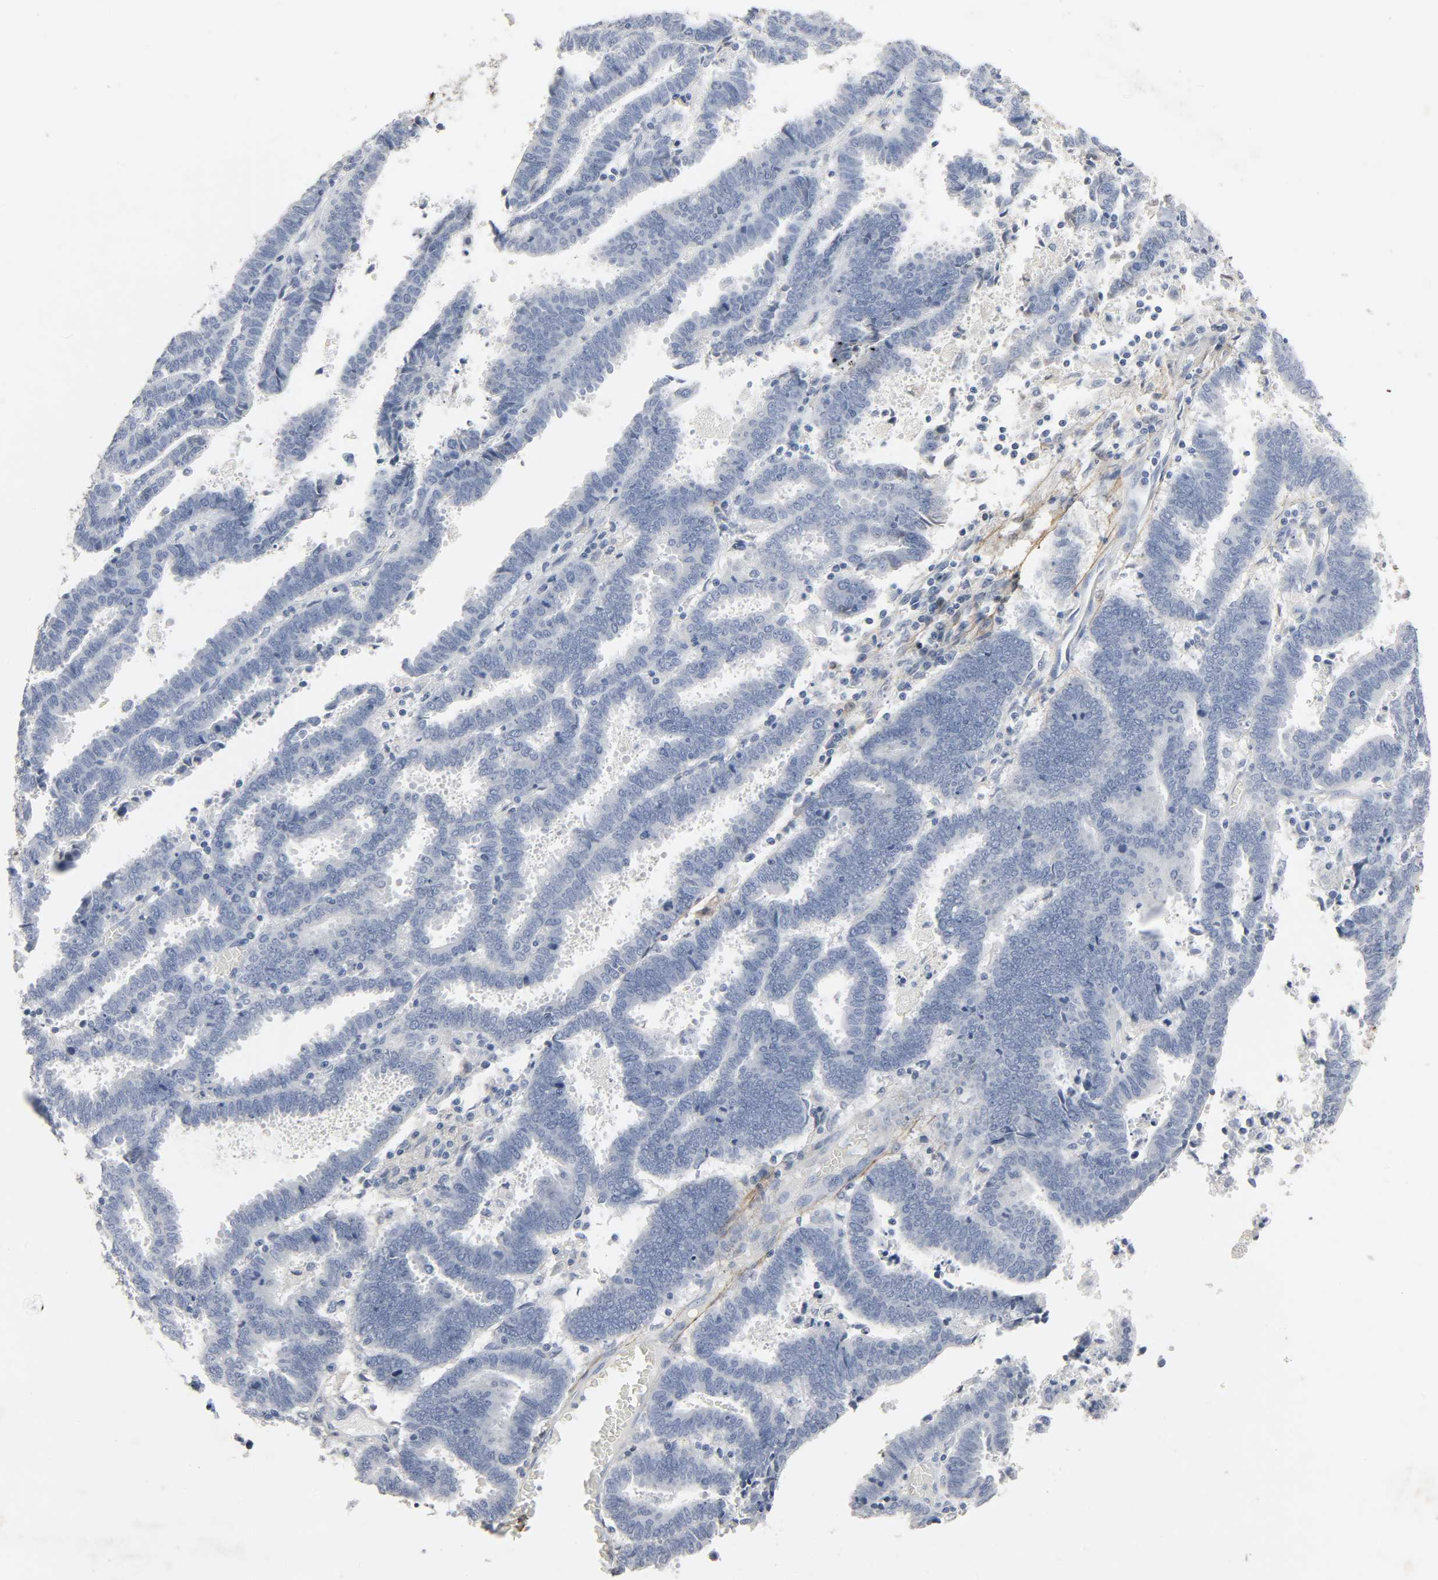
{"staining": {"intensity": "negative", "quantity": "none", "location": "none"}, "tissue": "endometrial cancer", "cell_type": "Tumor cells", "image_type": "cancer", "snomed": [{"axis": "morphology", "description": "Adenocarcinoma, NOS"}, {"axis": "topography", "description": "Uterus"}], "caption": "Protein analysis of endometrial adenocarcinoma shows no significant expression in tumor cells. Nuclei are stained in blue.", "gene": "FBLN5", "patient": {"sex": "female", "age": 83}}